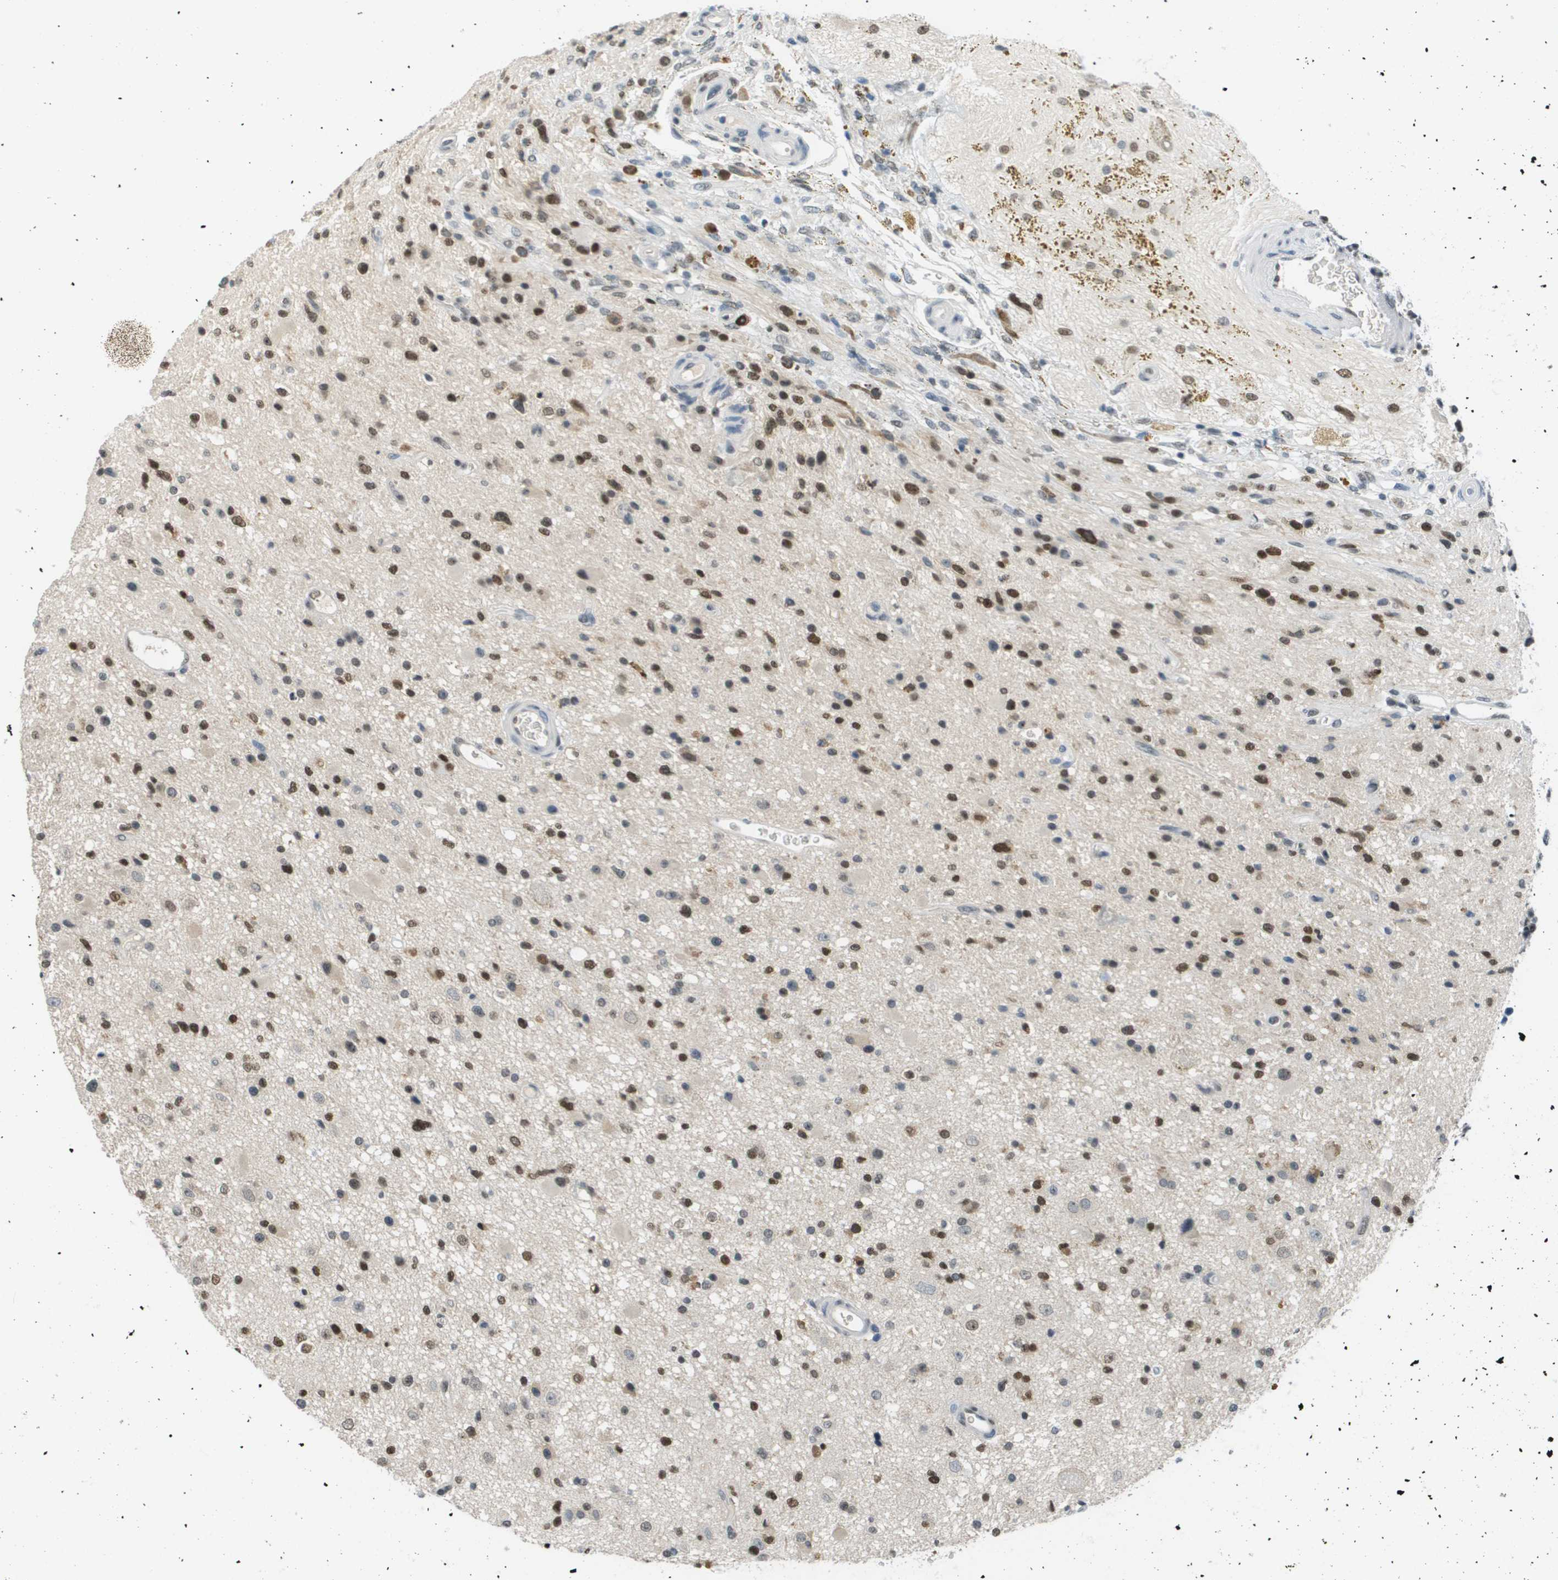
{"staining": {"intensity": "strong", "quantity": "25%-75%", "location": "nuclear"}, "tissue": "glioma", "cell_type": "Tumor cells", "image_type": "cancer", "snomed": [{"axis": "morphology", "description": "Glioma, malignant, High grade"}, {"axis": "topography", "description": "Brain"}], "caption": "DAB (3,3'-diaminobenzidine) immunohistochemical staining of human glioma demonstrates strong nuclear protein staining in about 25%-75% of tumor cells. Using DAB (brown) and hematoxylin (blue) stains, captured at high magnification using brightfield microscopy.", "gene": "CBX5", "patient": {"sex": "male", "age": 33}}